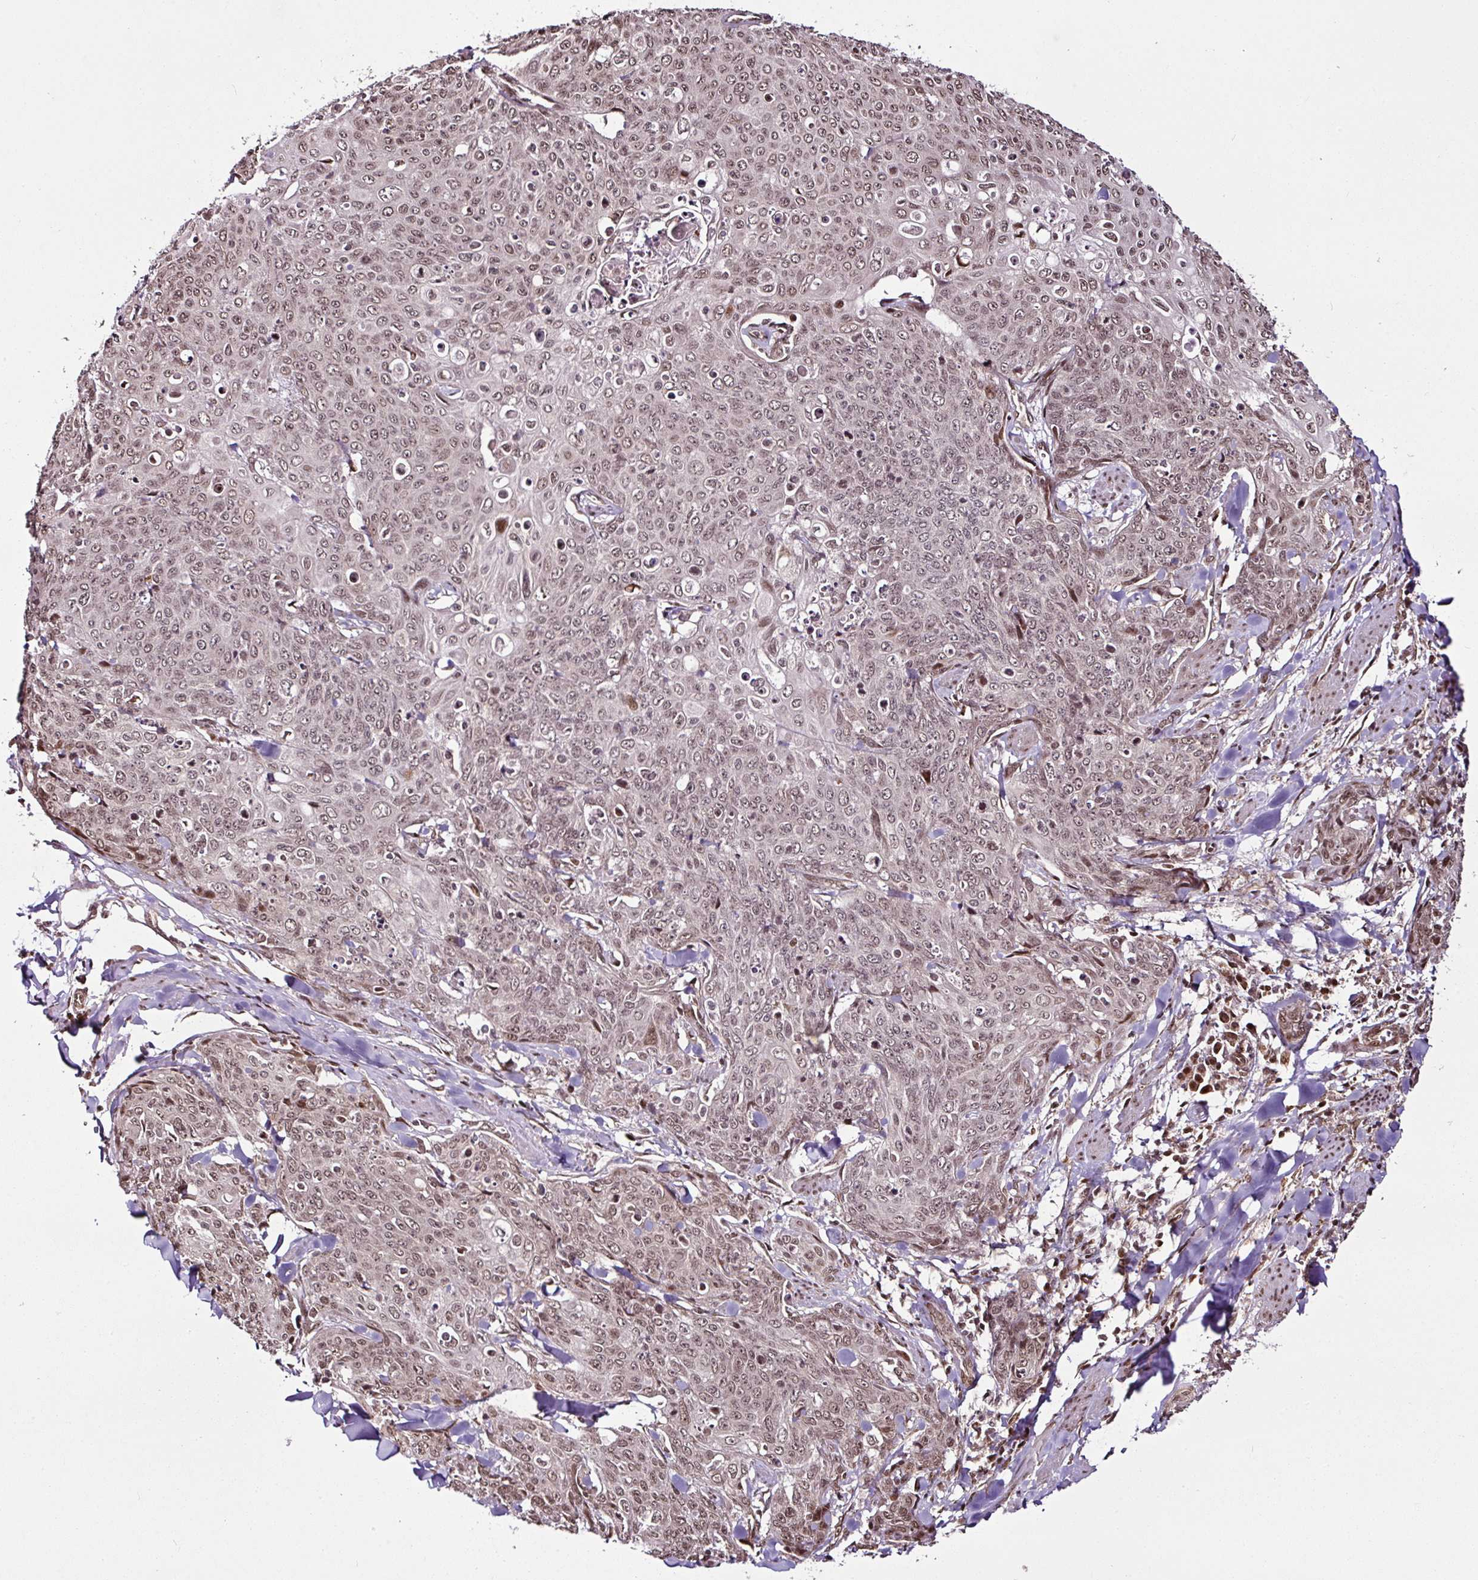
{"staining": {"intensity": "weak", "quantity": ">75%", "location": "nuclear"}, "tissue": "skin cancer", "cell_type": "Tumor cells", "image_type": "cancer", "snomed": [{"axis": "morphology", "description": "Squamous cell carcinoma, NOS"}, {"axis": "topography", "description": "Skin"}, {"axis": "topography", "description": "Vulva"}], "caption": "Immunohistochemistry (IHC) micrograph of neoplastic tissue: skin cancer stained using immunohistochemistry (IHC) demonstrates low levels of weak protein expression localized specifically in the nuclear of tumor cells, appearing as a nuclear brown color.", "gene": "COPRS", "patient": {"sex": "female", "age": 85}}